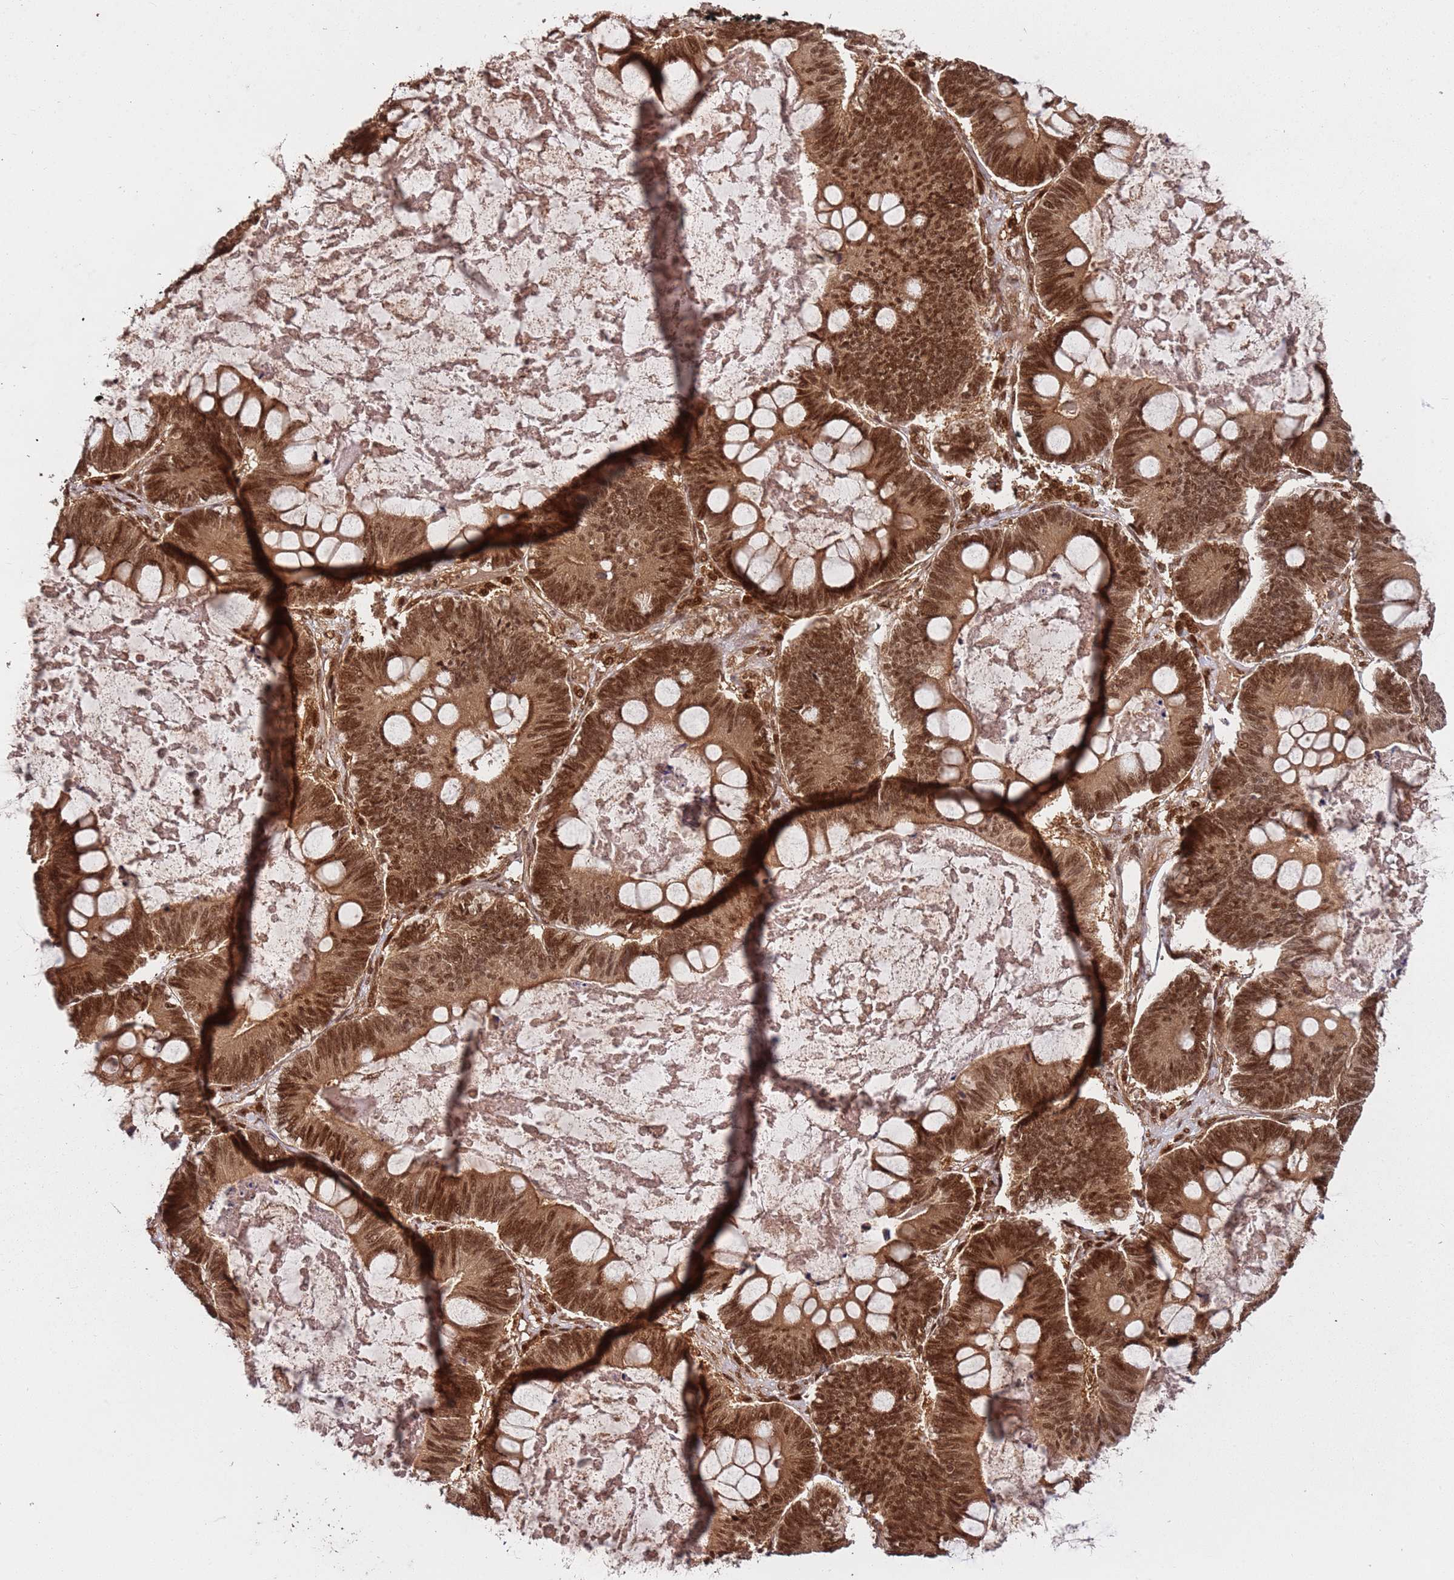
{"staining": {"intensity": "strong", "quantity": ">75%", "location": "nuclear"}, "tissue": "ovarian cancer", "cell_type": "Tumor cells", "image_type": "cancer", "snomed": [{"axis": "morphology", "description": "Cystadenocarcinoma, mucinous, NOS"}, {"axis": "topography", "description": "Ovary"}], "caption": "A histopathology image showing strong nuclear staining in about >75% of tumor cells in ovarian cancer, as visualized by brown immunohistochemical staining.", "gene": "PGLS", "patient": {"sex": "female", "age": 61}}